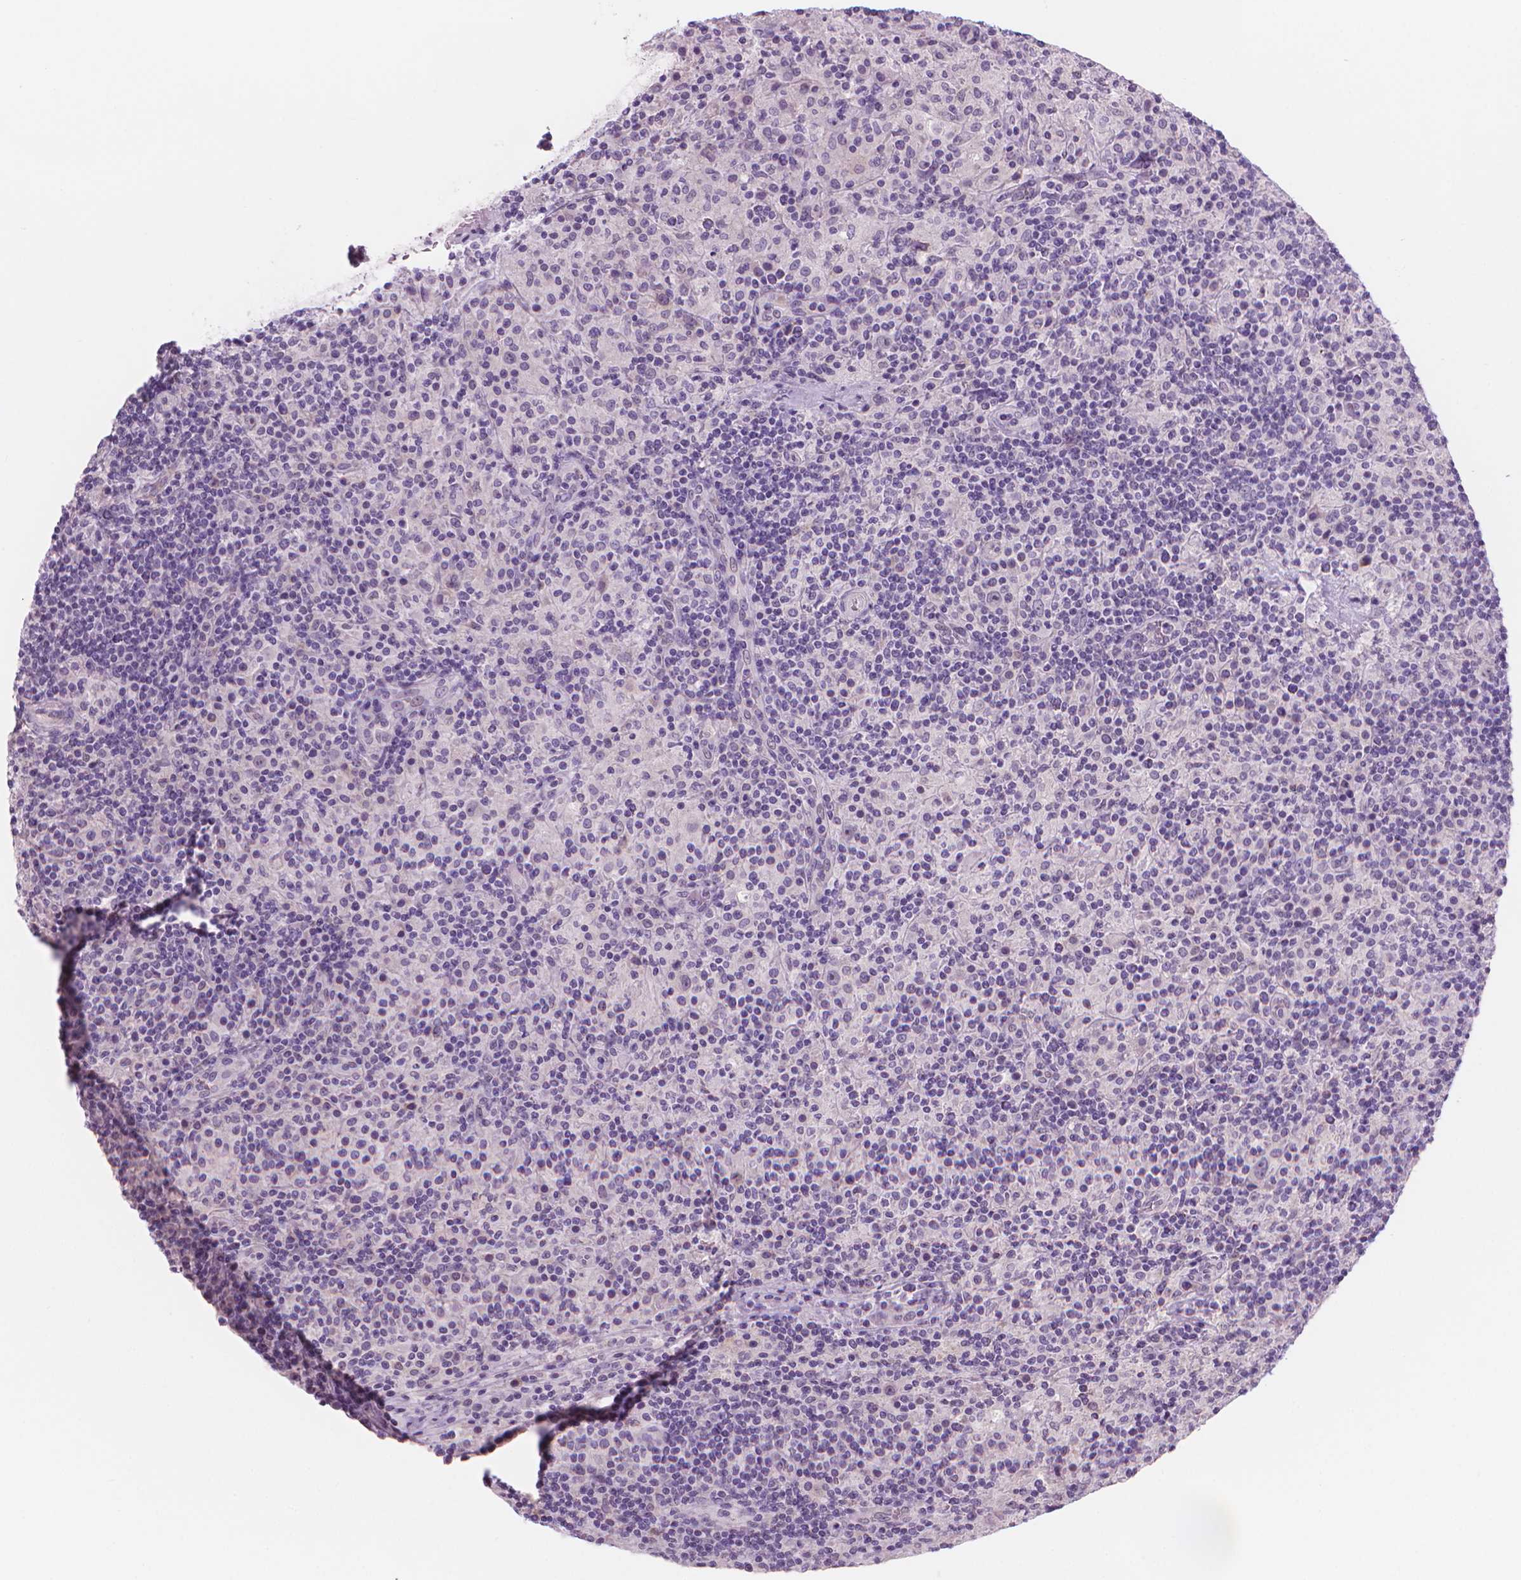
{"staining": {"intensity": "negative", "quantity": "none", "location": "none"}, "tissue": "lymphoma", "cell_type": "Tumor cells", "image_type": "cancer", "snomed": [{"axis": "morphology", "description": "Hodgkin's disease, NOS"}, {"axis": "topography", "description": "Lymph node"}], "caption": "Immunohistochemistry of lymphoma shows no expression in tumor cells.", "gene": "ENSG00000187186", "patient": {"sex": "male", "age": 70}}